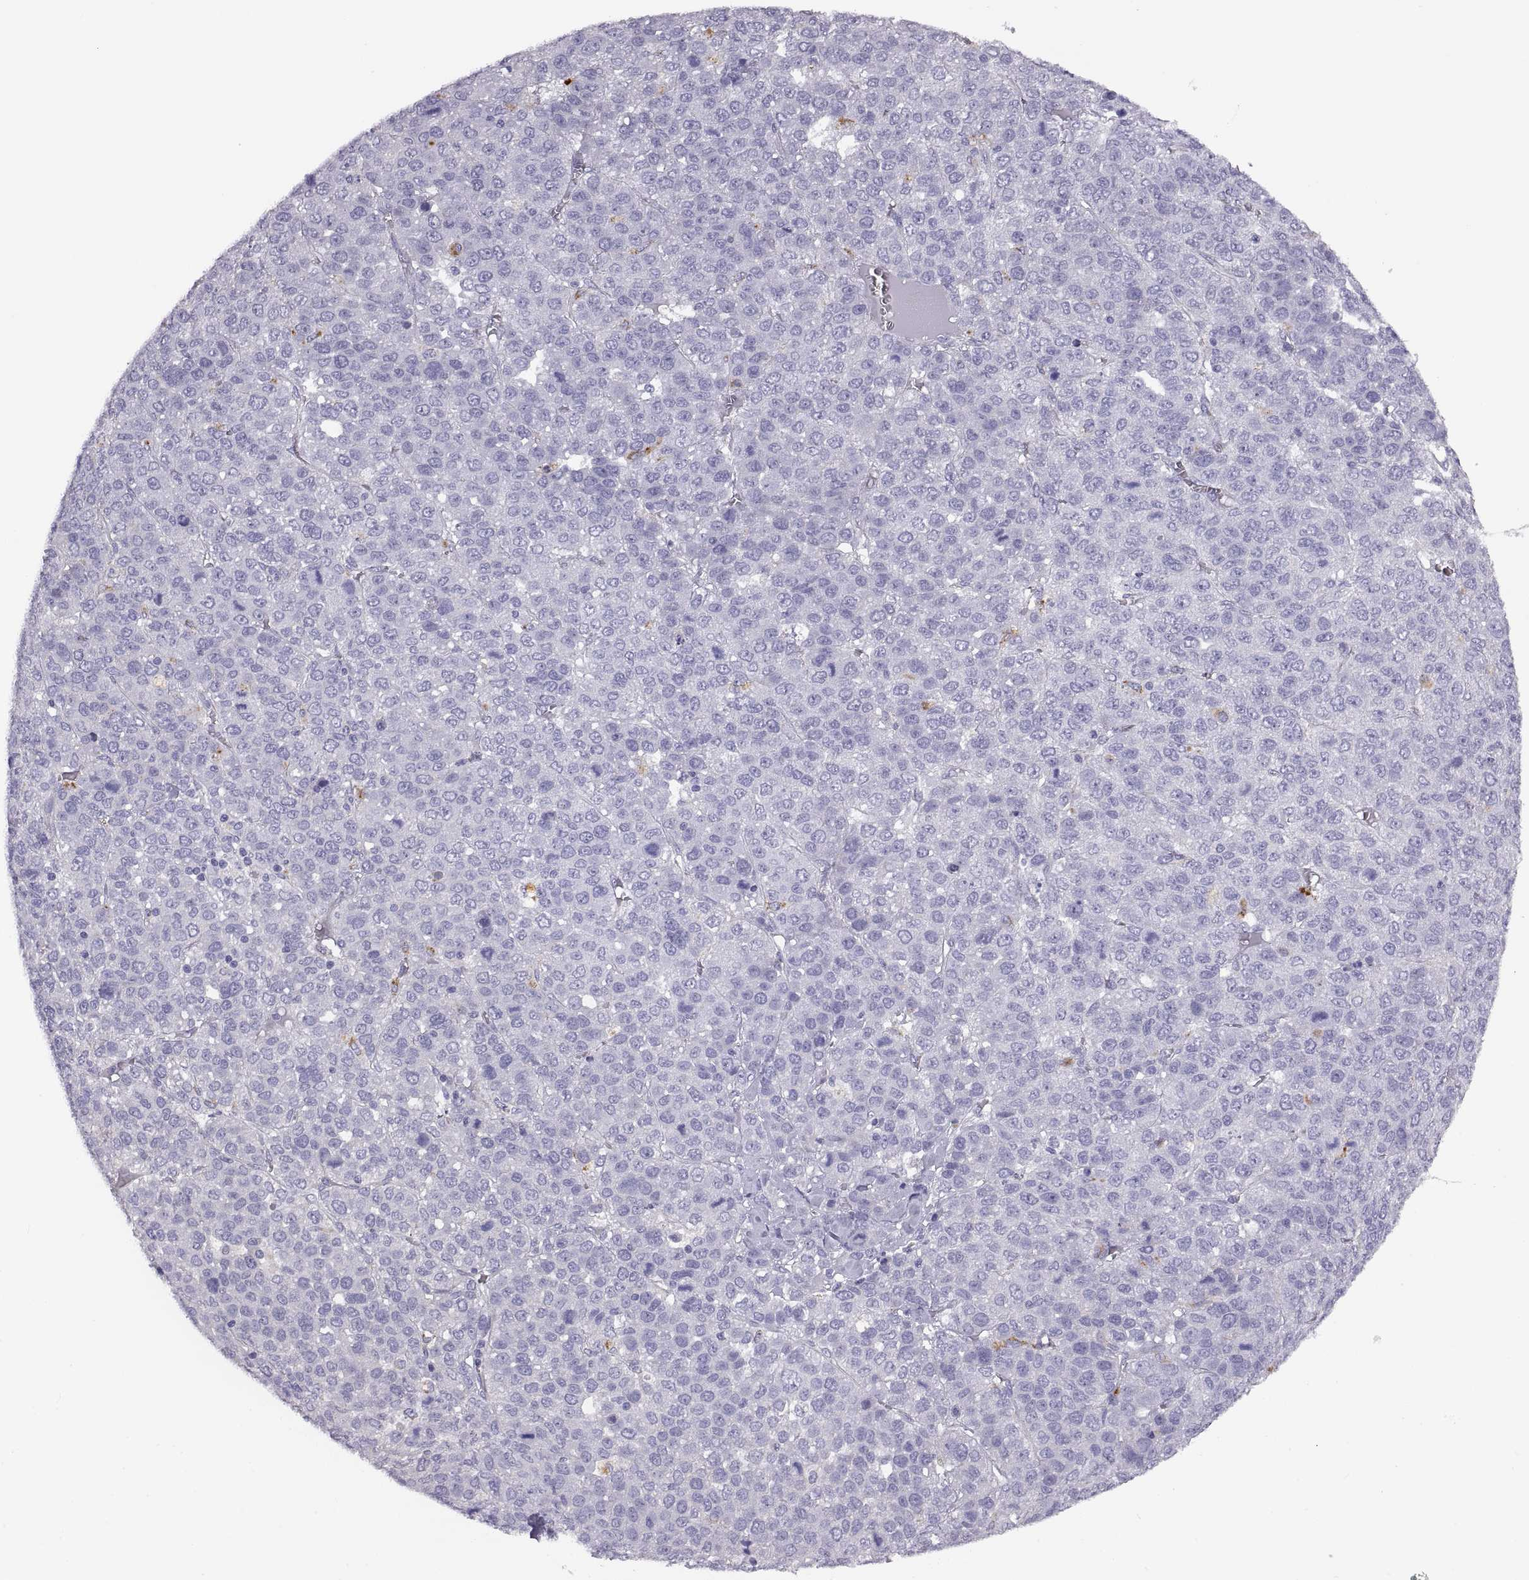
{"staining": {"intensity": "negative", "quantity": "none", "location": "none"}, "tissue": "liver cancer", "cell_type": "Tumor cells", "image_type": "cancer", "snomed": [{"axis": "morphology", "description": "Carcinoma, Hepatocellular, NOS"}, {"axis": "topography", "description": "Liver"}], "caption": "High power microscopy photomicrograph of an immunohistochemistry image of liver hepatocellular carcinoma, revealing no significant expression in tumor cells.", "gene": "CRYBB3", "patient": {"sex": "male", "age": 69}}